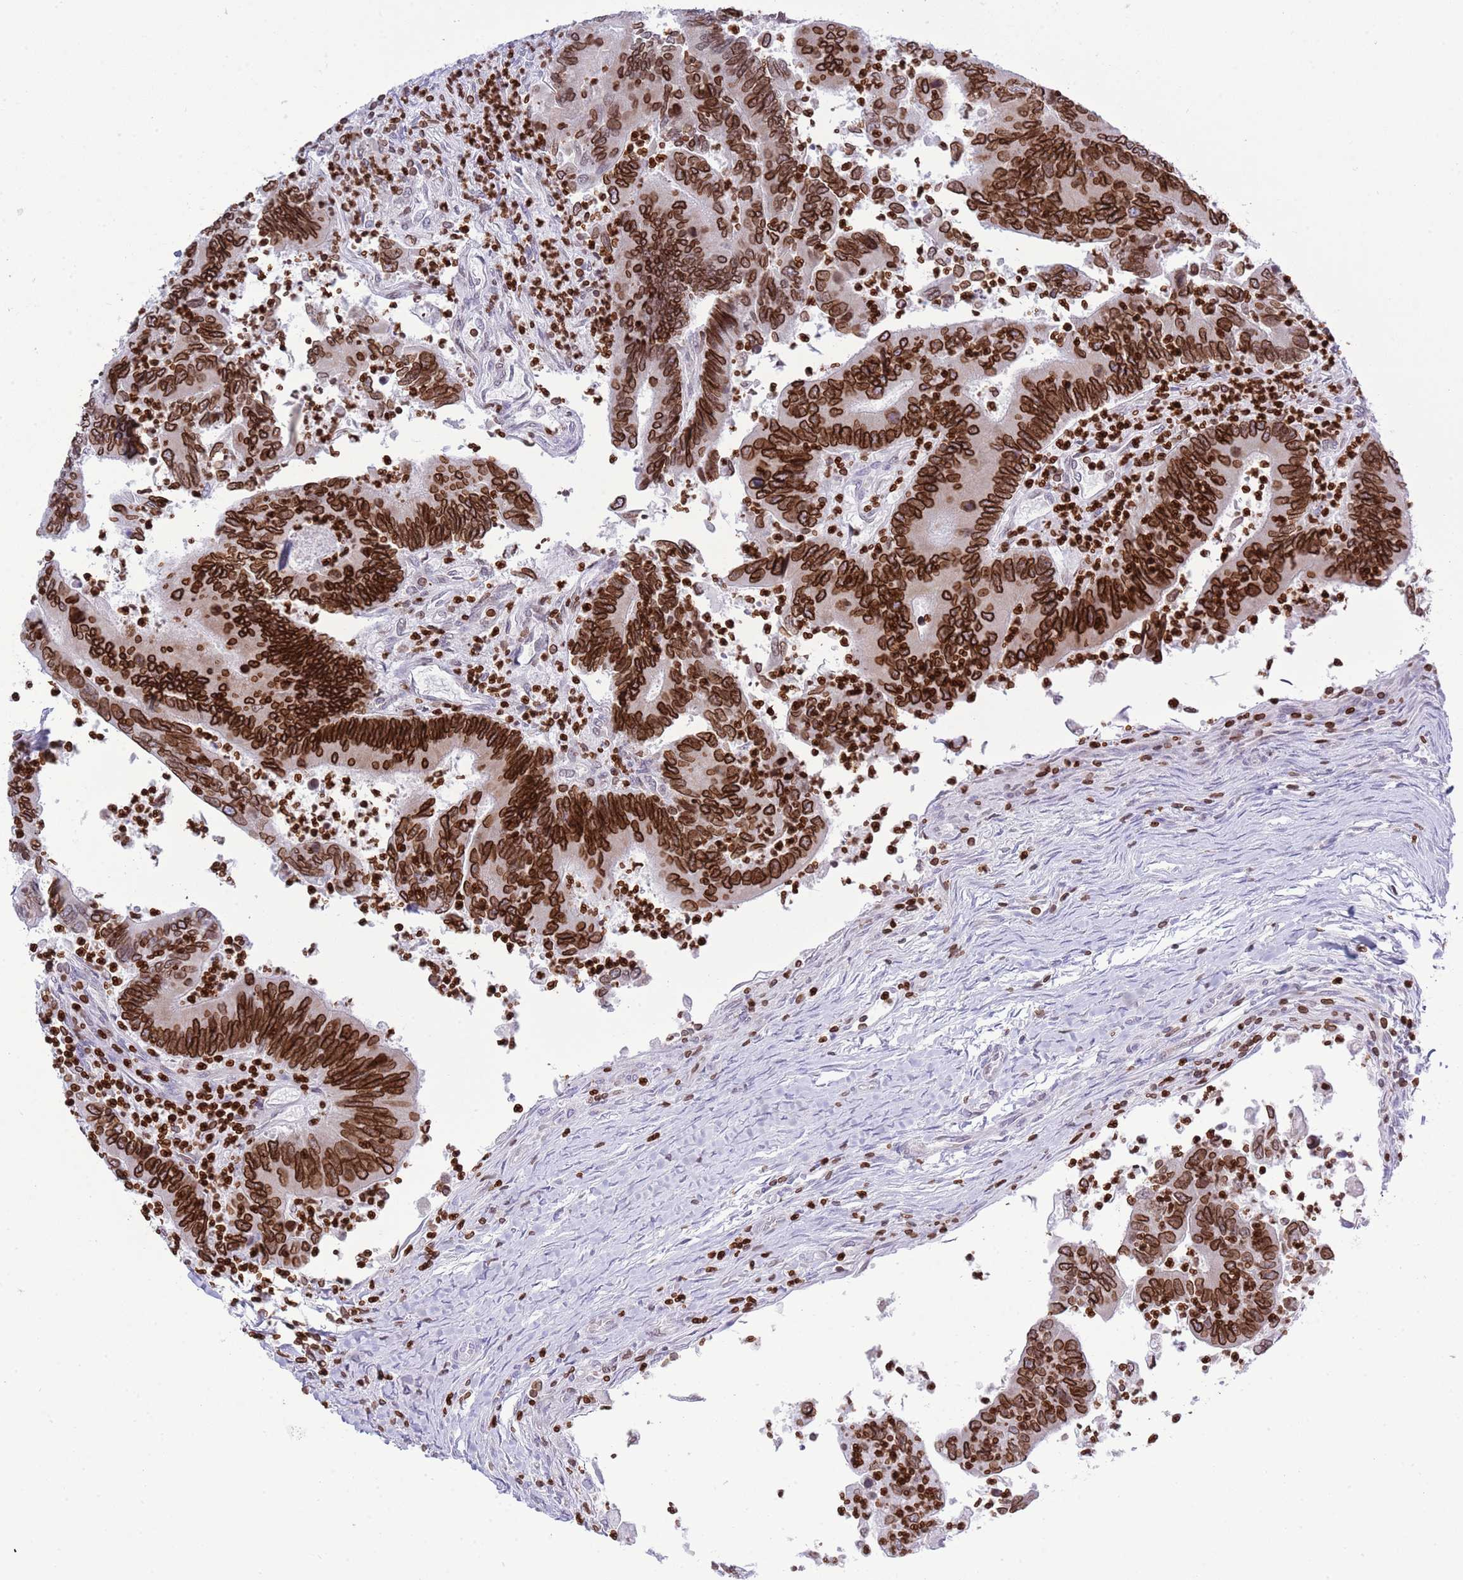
{"staining": {"intensity": "strong", "quantity": ">75%", "location": "cytoplasmic/membranous,nuclear"}, "tissue": "colorectal cancer", "cell_type": "Tumor cells", "image_type": "cancer", "snomed": [{"axis": "morphology", "description": "Adenocarcinoma, NOS"}, {"axis": "topography", "description": "Colon"}], "caption": "The immunohistochemical stain highlights strong cytoplasmic/membranous and nuclear positivity in tumor cells of colorectal adenocarcinoma tissue. (Stains: DAB (3,3'-diaminobenzidine) in brown, nuclei in blue, Microscopy: brightfield microscopy at high magnification).", "gene": "LBR", "patient": {"sex": "female", "age": 67}}